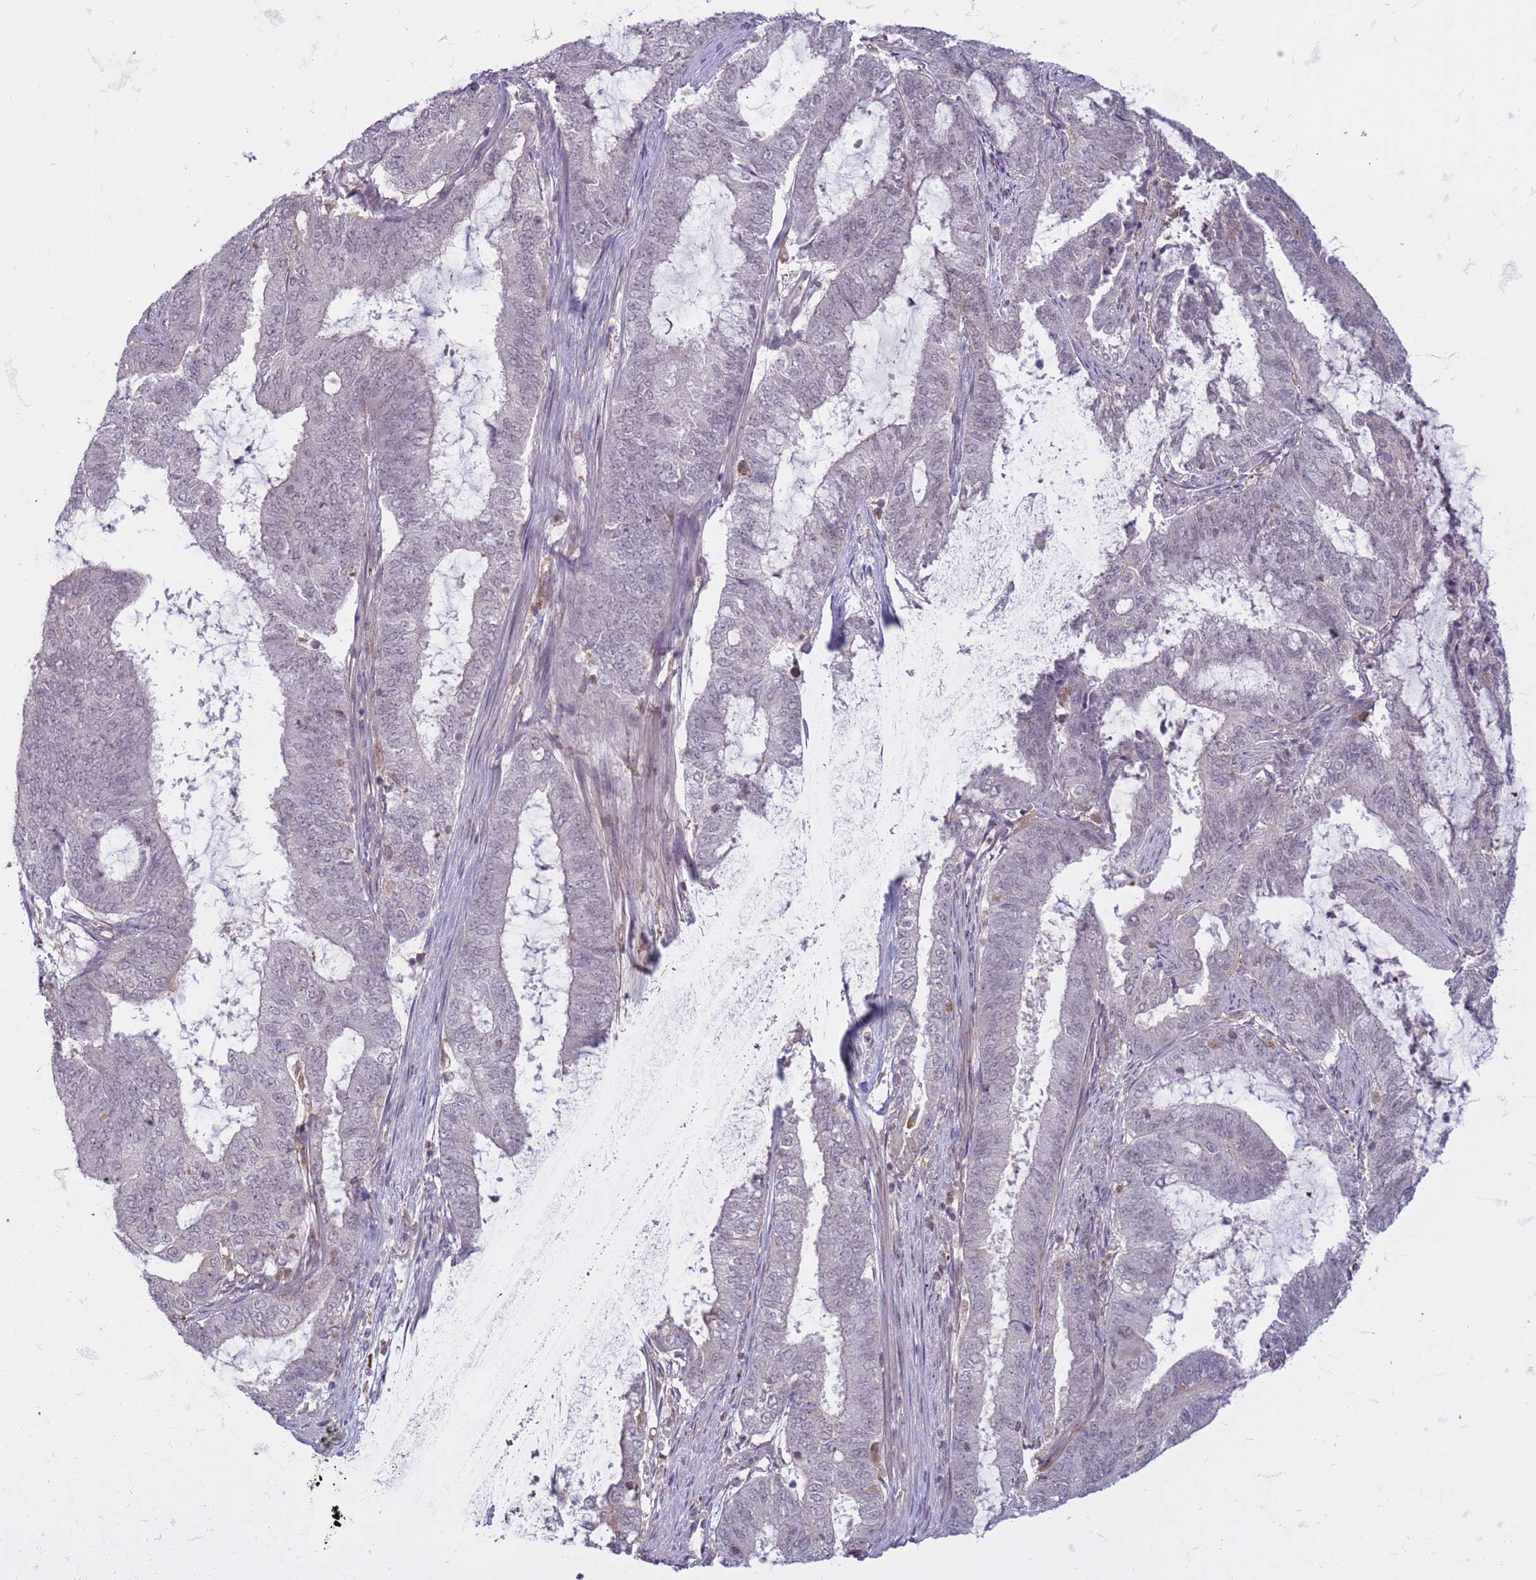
{"staining": {"intensity": "negative", "quantity": "none", "location": "none"}, "tissue": "endometrial cancer", "cell_type": "Tumor cells", "image_type": "cancer", "snomed": [{"axis": "morphology", "description": "Adenocarcinoma, NOS"}, {"axis": "topography", "description": "Endometrium"}], "caption": "Immunohistochemical staining of adenocarcinoma (endometrial) shows no significant expression in tumor cells. (Stains: DAB (3,3'-diaminobenzidine) IHC with hematoxylin counter stain, Microscopy: brightfield microscopy at high magnification).", "gene": "SLC15A3", "patient": {"sex": "female", "age": 51}}